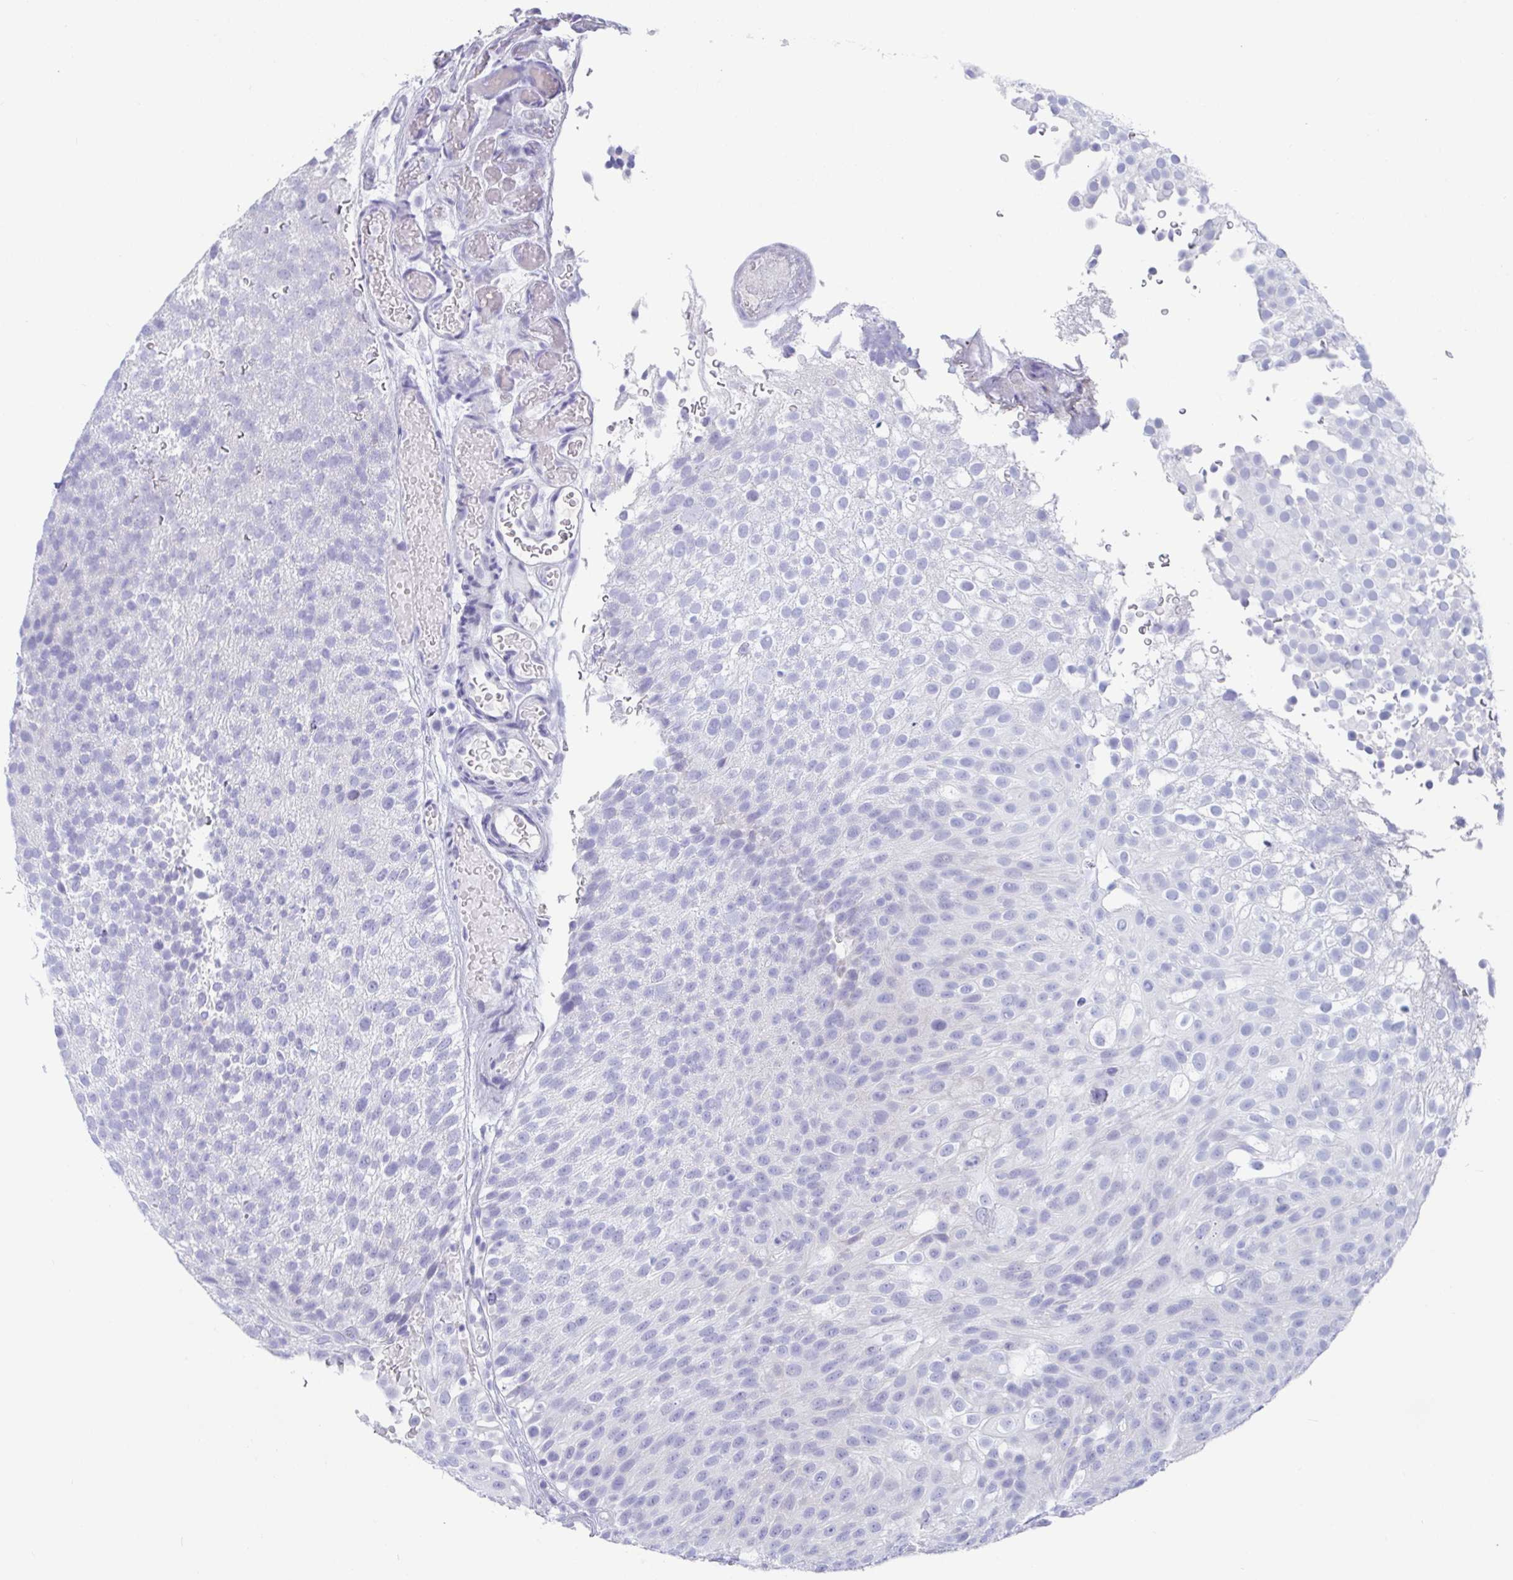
{"staining": {"intensity": "negative", "quantity": "none", "location": "none"}, "tissue": "urothelial cancer", "cell_type": "Tumor cells", "image_type": "cancer", "snomed": [{"axis": "morphology", "description": "Urothelial carcinoma, Low grade"}, {"axis": "topography", "description": "Urinary bladder"}], "caption": "Protein analysis of urothelial carcinoma (low-grade) exhibits no significant staining in tumor cells.", "gene": "PLA2G1B", "patient": {"sex": "male", "age": 78}}